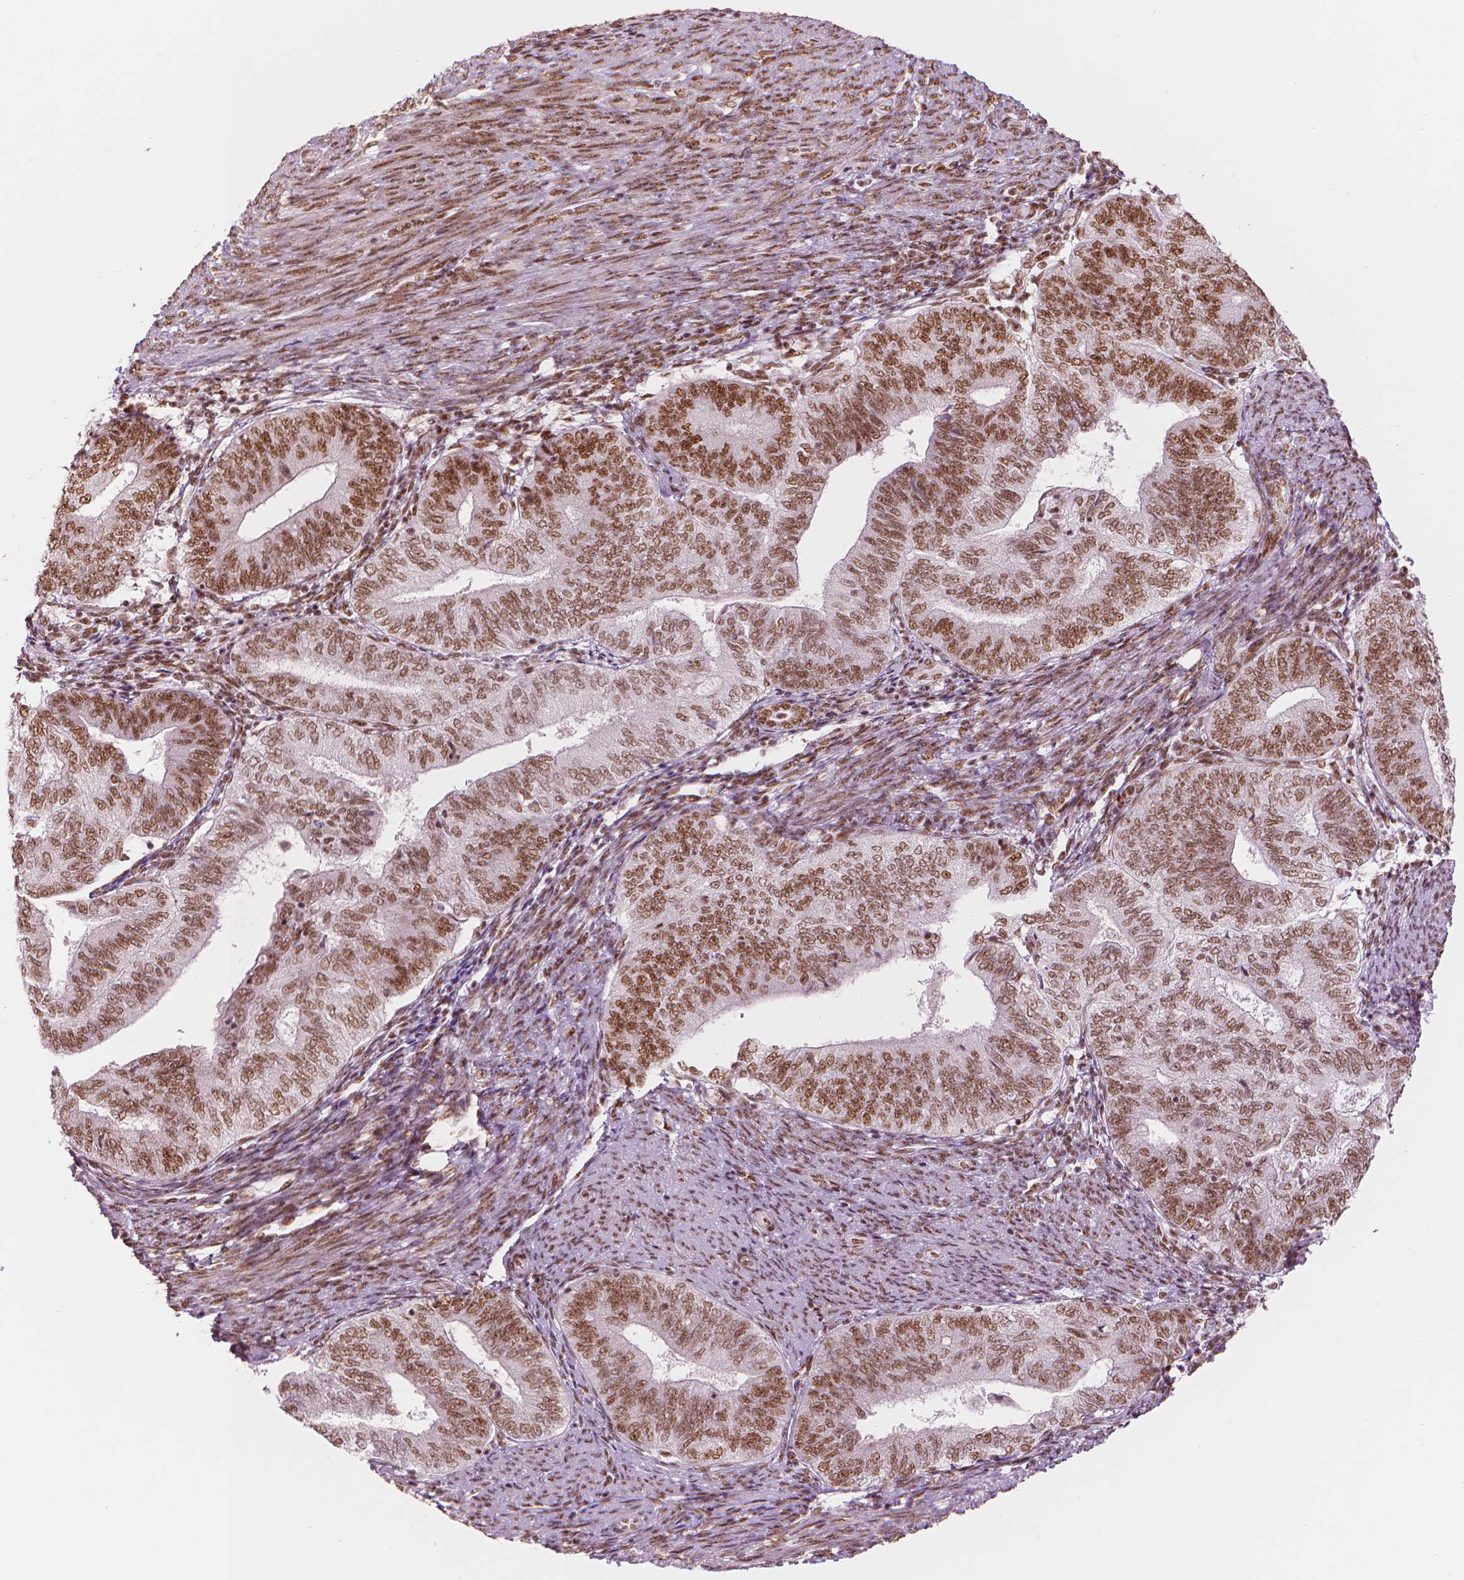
{"staining": {"intensity": "moderate", "quantity": ">75%", "location": "nuclear"}, "tissue": "endometrial cancer", "cell_type": "Tumor cells", "image_type": "cancer", "snomed": [{"axis": "morphology", "description": "Adenocarcinoma, NOS"}, {"axis": "topography", "description": "Endometrium"}], "caption": "A brown stain highlights moderate nuclear positivity of a protein in human endometrial adenocarcinoma tumor cells.", "gene": "ELF2", "patient": {"sex": "female", "age": 65}}